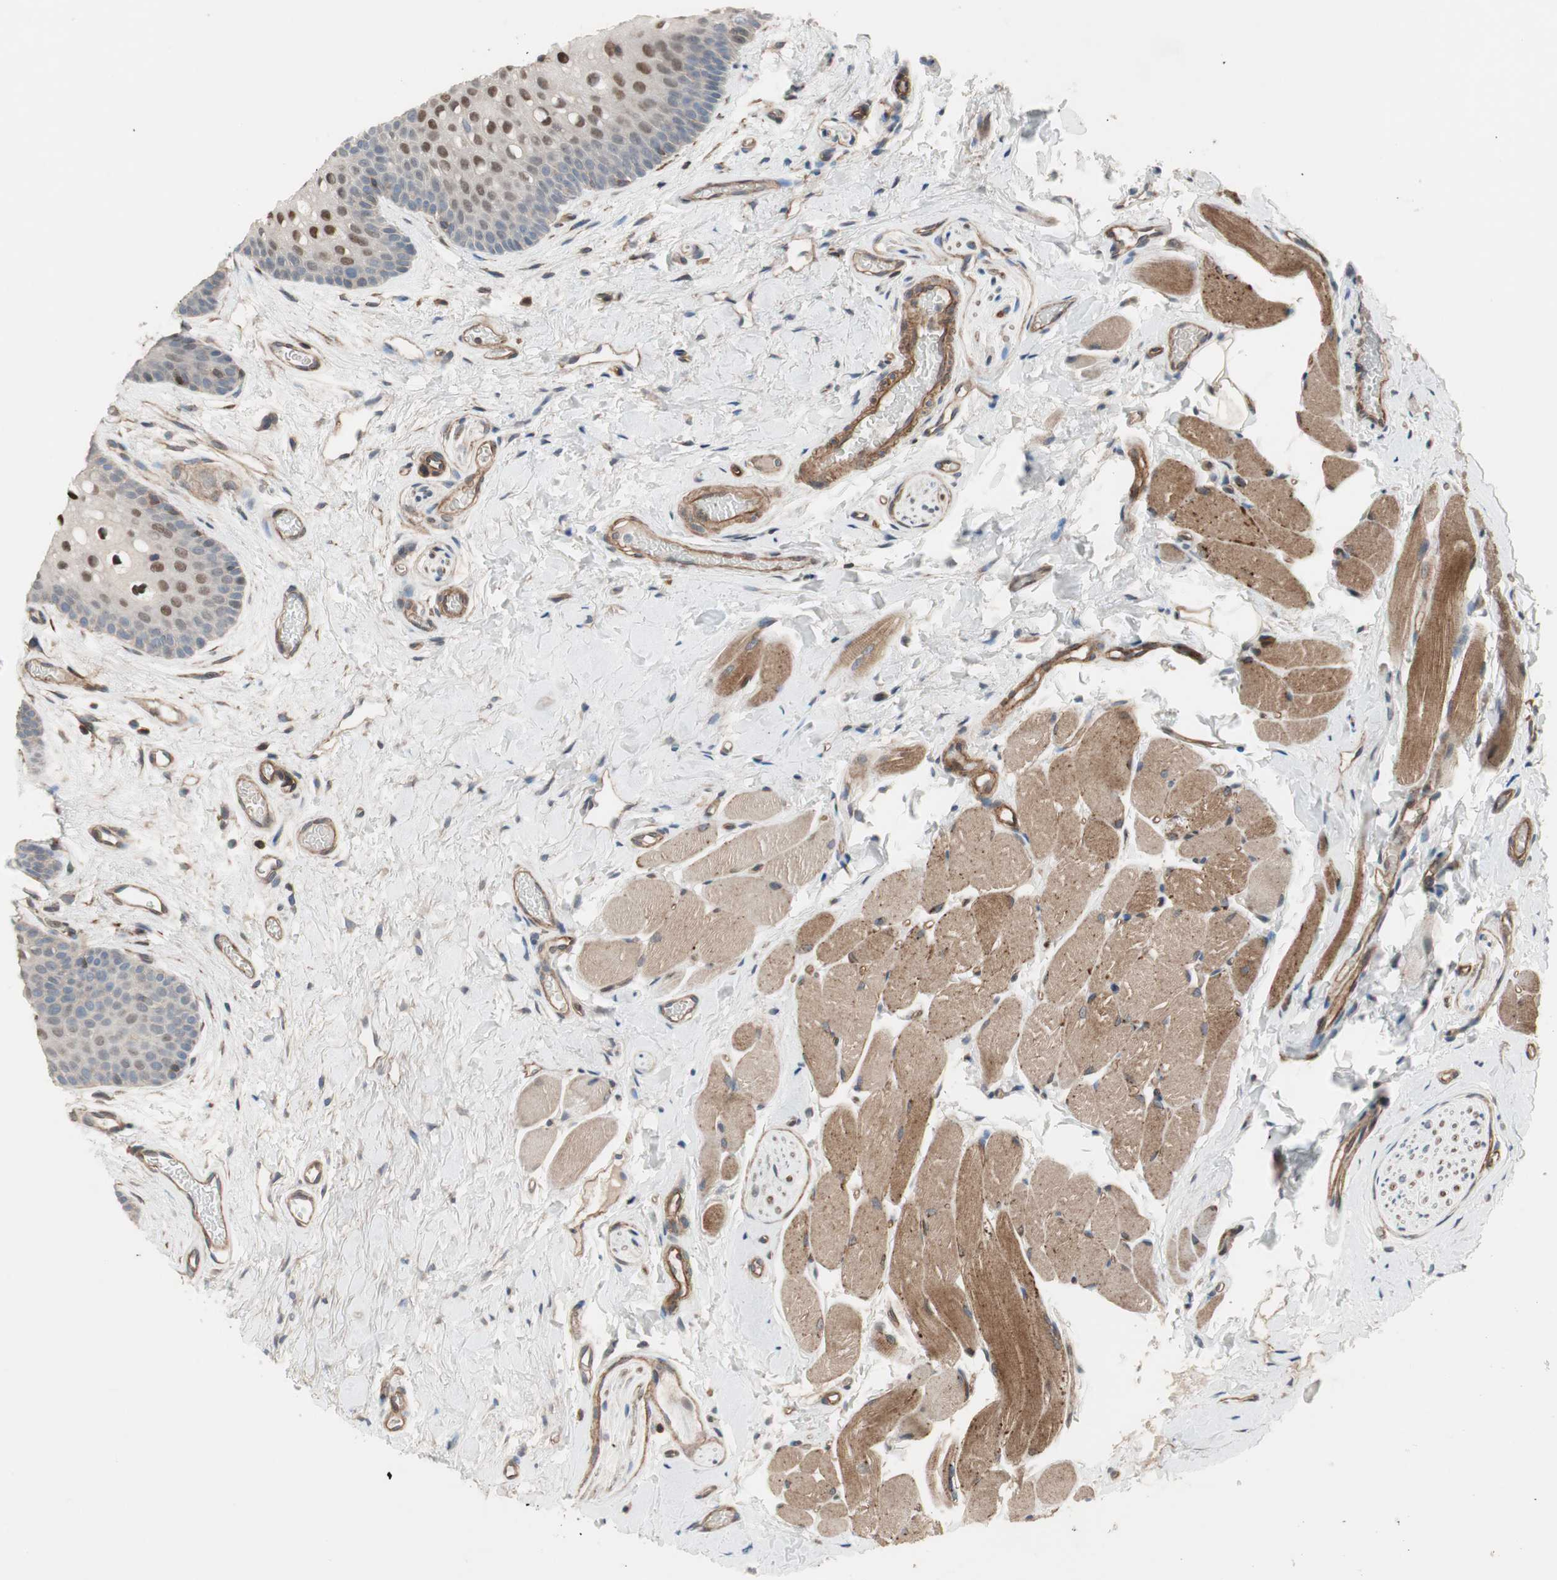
{"staining": {"intensity": "strong", "quantity": "25%-75%", "location": "nuclear"}, "tissue": "oral mucosa", "cell_type": "Squamous epithelial cells", "image_type": "normal", "snomed": [{"axis": "morphology", "description": "Normal tissue, NOS"}, {"axis": "topography", "description": "Oral tissue"}], "caption": "A high-resolution micrograph shows IHC staining of benign oral mucosa, which shows strong nuclear positivity in approximately 25%-75% of squamous epithelial cells.", "gene": "GRHL1", "patient": {"sex": "male", "age": 54}}